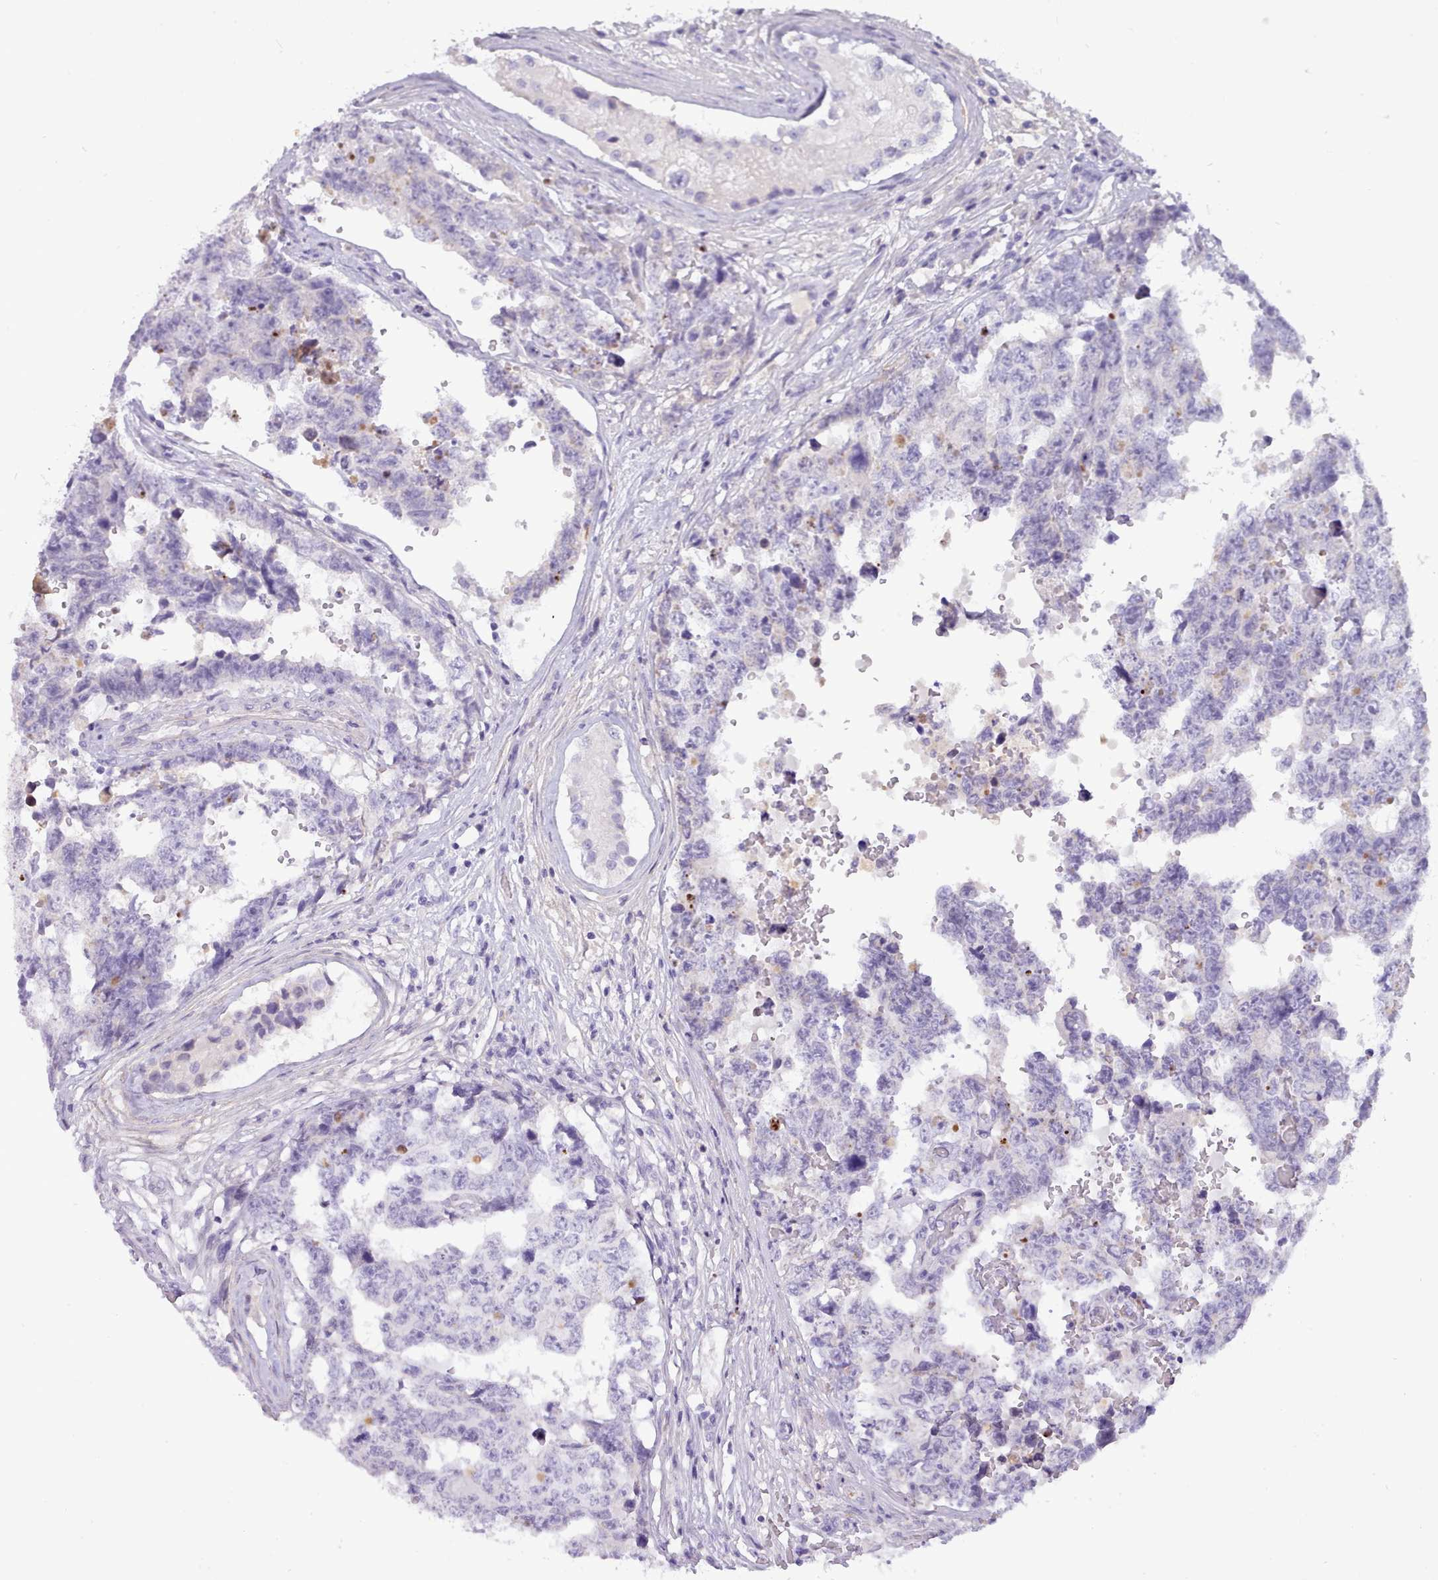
{"staining": {"intensity": "negative", "quantity": "none", "location": "none"}, "tissue": "testis cancer", "cell_type": "Tumor cells", "image_type": "cancer", "snomed": [{"axis": "morphology", "description": "Normal tissue, NOS"}, {"axis": "morphology", "description": "Carcinoma, Embryonal, NOS"}, {"axis": "topography", "description": "Testis"}, {"axis": "topography", "description": "Epididymis"}], "caption": "Histopathology image shows no protein staining in tumor cells of testis embryonal carcinoma tissue.", "gene": "CYP2A13", "patient": {"sex": "male", "age": 25}}